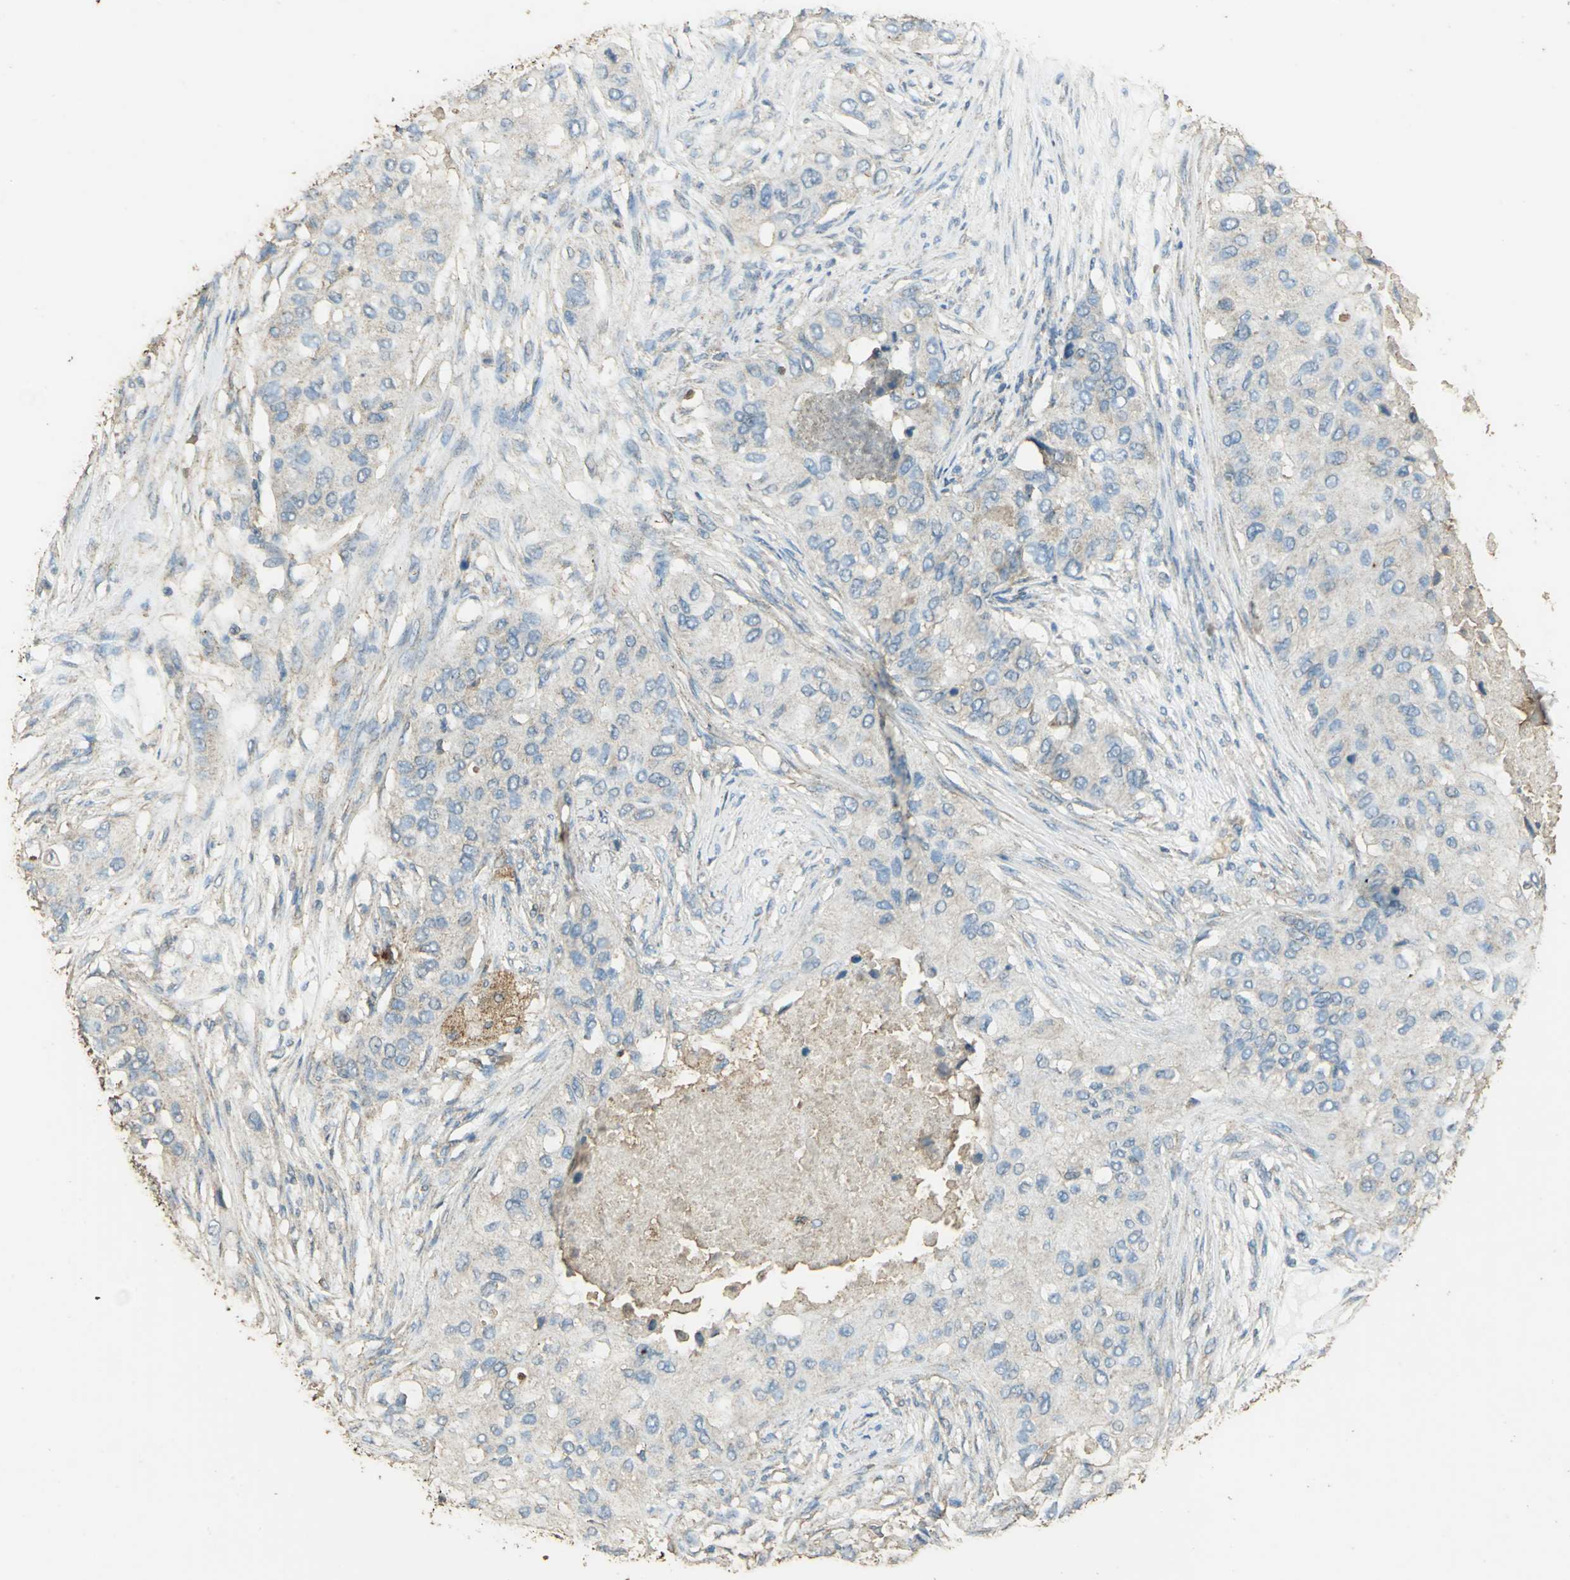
{"staining": {"intensity": "weak", "quantity": "25%-75%", "location": "cytoplasmic/membranous"}, "tissue": "breast cancer", "cell_type": "Tumor cells", "image_type": "cancer", "snomed": [{"axis": "morphology", "description": "Normal tissue, NOS"}, {"axis": "morphology", "description": "Duct carcinoma"}, {"axis": "topography", "description": "Breast"}], "caption": "IHC (DAB) staining of human breast cancer (intraductal carcinoma) reveals weak cytoplasmic/membranous protein staining in about 25%-75% of tumor cells.", "gene": "TRAPPC2", "patient": {"sex": "female", "age": 49}}